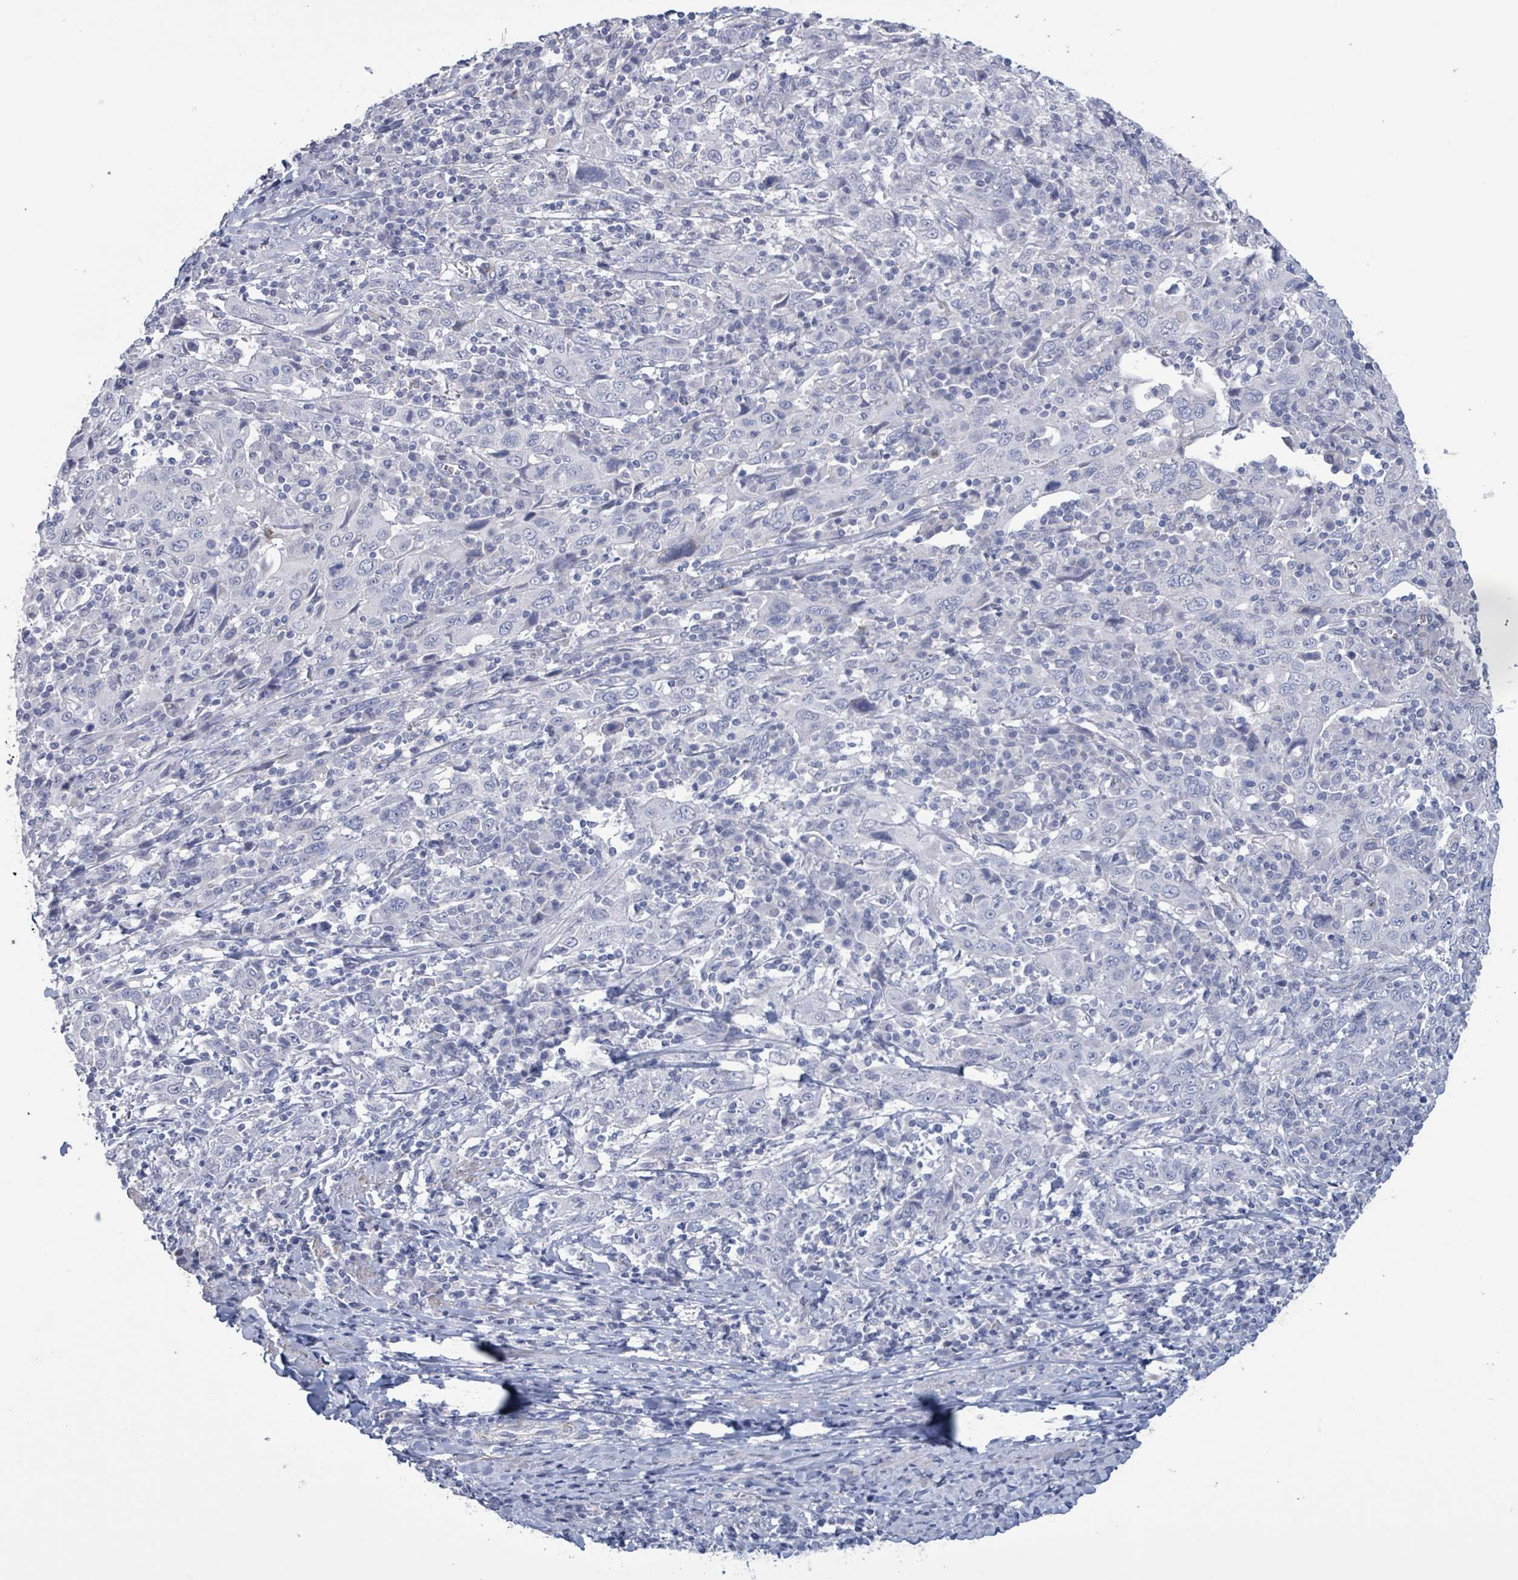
{"staining": {"intensity": "negative", "quantity": "none", "location": "none"}, "tissue": "cervical cancer", "cell_type": "Tumor cells", "image_type": "cancer", "snomed": [{"axis": "morphology", "description": "Squamous cell carcinoma, NOS"}, {"axis": "topography", "description": "Cervix"}], "caption": "Immunohistochemistry of human squamous cell carcinoma (cervical) shows no staining in tumor cells.", "gene": "PKLR", "patient": {"sex": "female", "age": 46}}